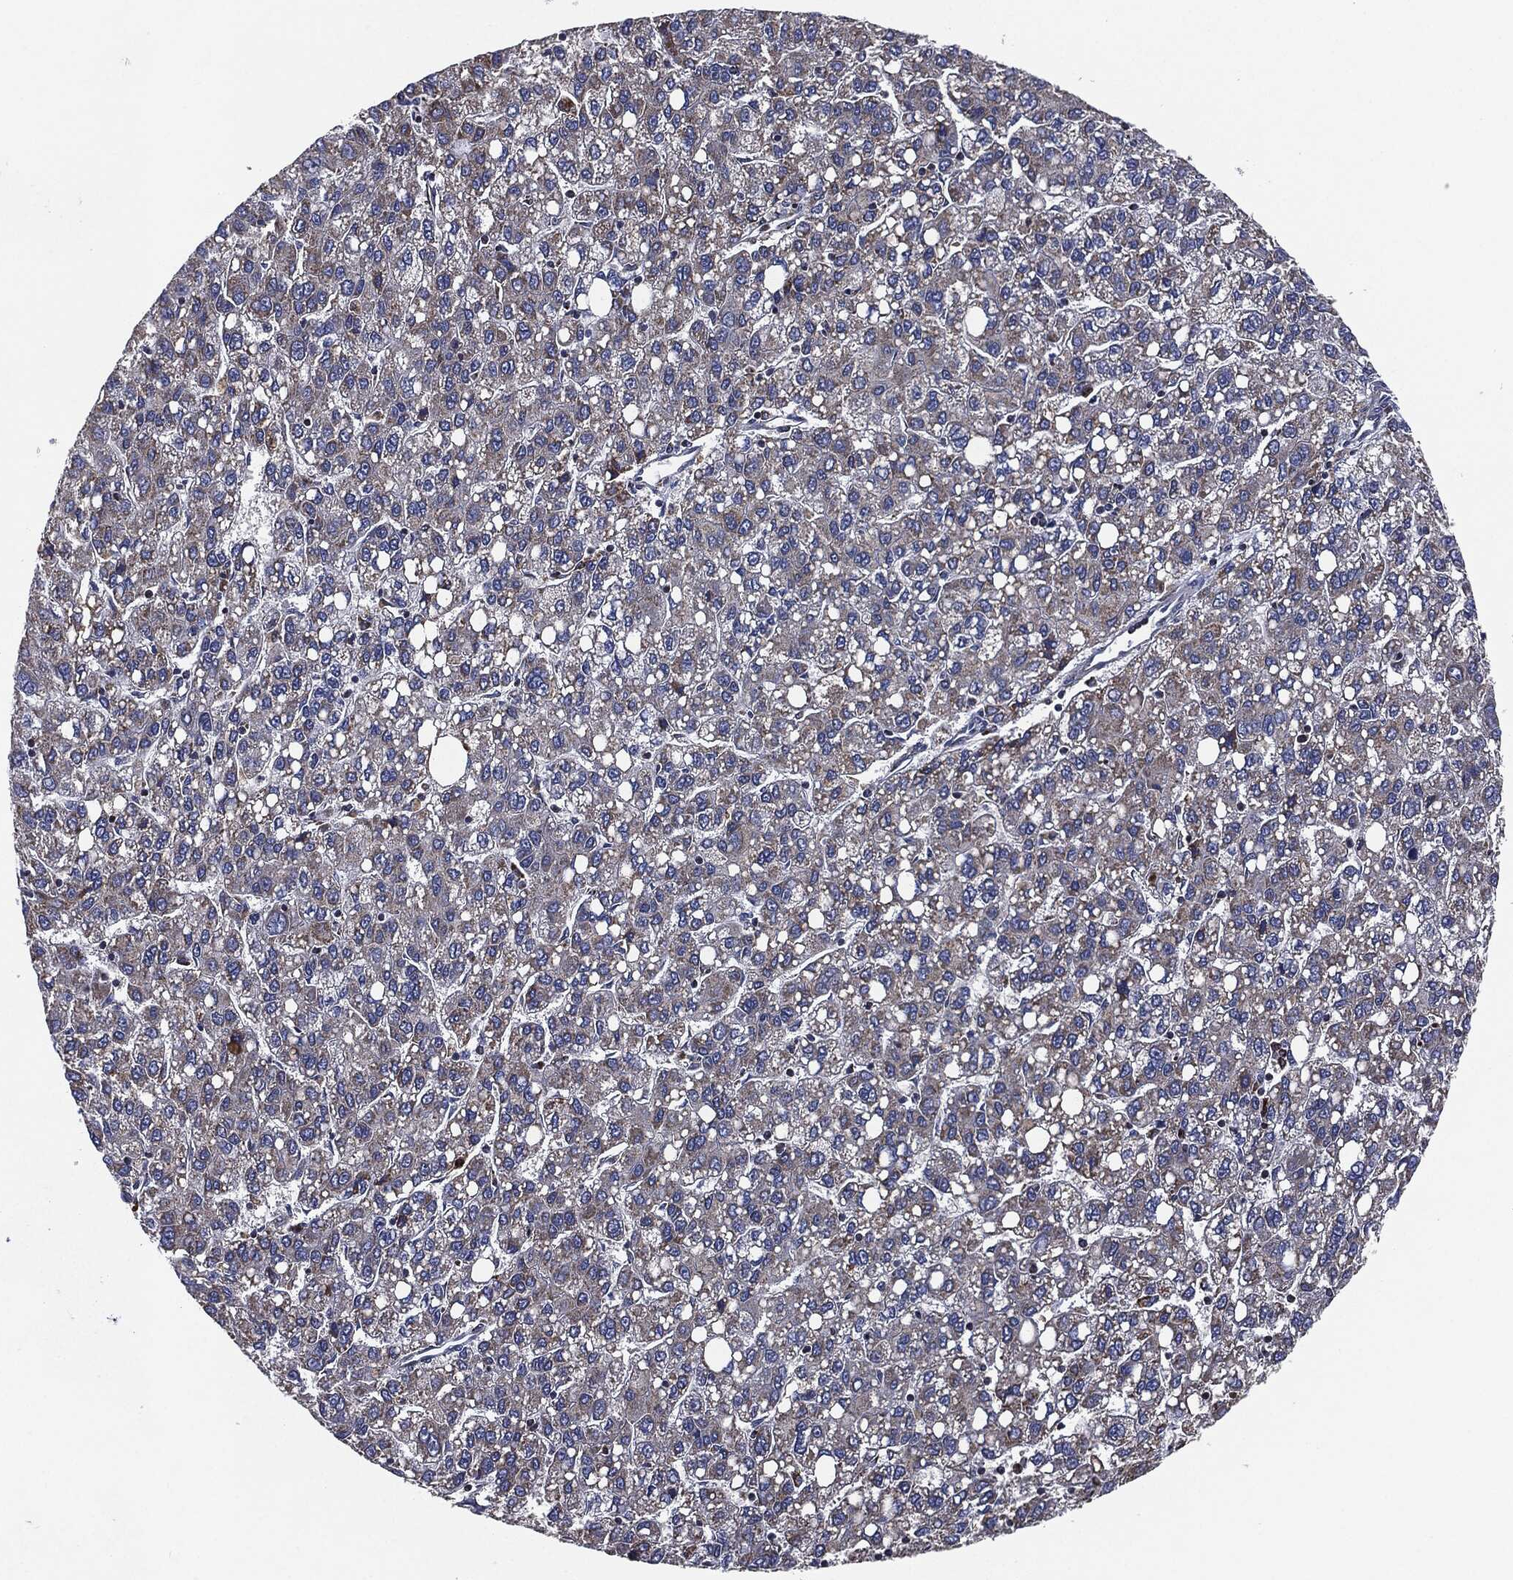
{"staining": {"intensity": "weak", "quantity": "25%-75%", "location": "cytoplasmic/membranous"}, "tissue": "liver cancer", "cell_type": "Tumor cells", "image_type": "cancer", "snomed": [{"axis": "morphology", "description": "Carcinoma, Hepatocellular, NOS"}, {"axis": "topography", "description": "Liver"}], "caption": "Liver cancer was stained to show a protein in brown. There is low levels of weak cytoplasmic/membranous expression in approximately 25%-75% of tumor cells.", "gene": "NDUFV2", "patient": {"sex": "female", "age": 82}}